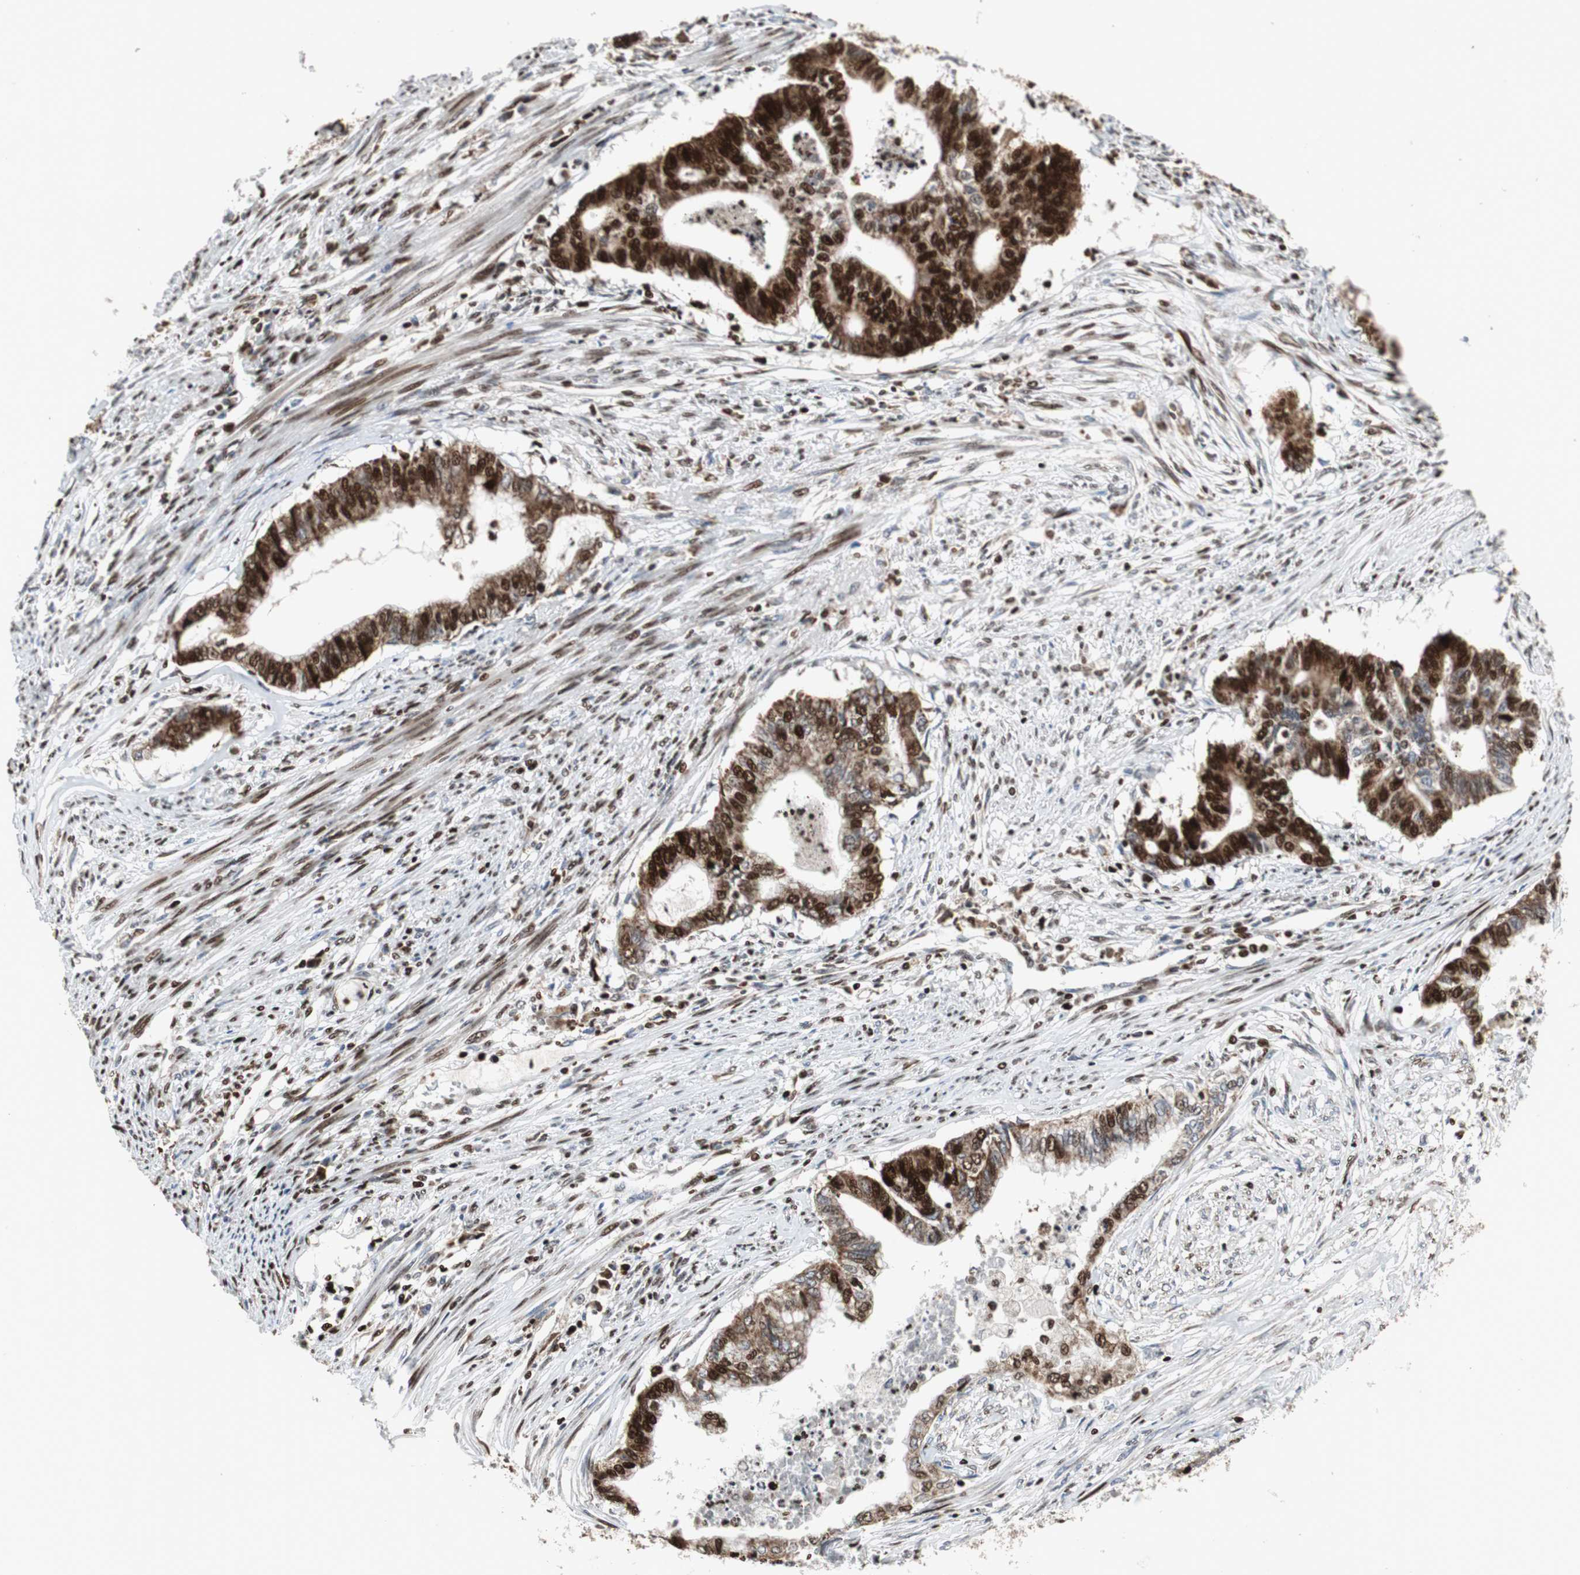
{"staining": {"intensity": "strong", "quantity": "25%-75%", "location": "nuclear"}, "tissue": "endometrial cancer", "cell_type": "Tumor cells", "image_type": "cancer", "snomed": [{"axis": "morphology", "description": "Adenocarcinoma, NOS"}, {"axis": "topography", "description": "Endometrium"}], "caption": "About 25%-75% of tumor cells in human endometrial adenocarcinoma show strong nuclear protein positivity as visualized by brown immunohistochemical staining.", "gene": "HDAC1", "patient": {"sex": "female", "age": 79}}